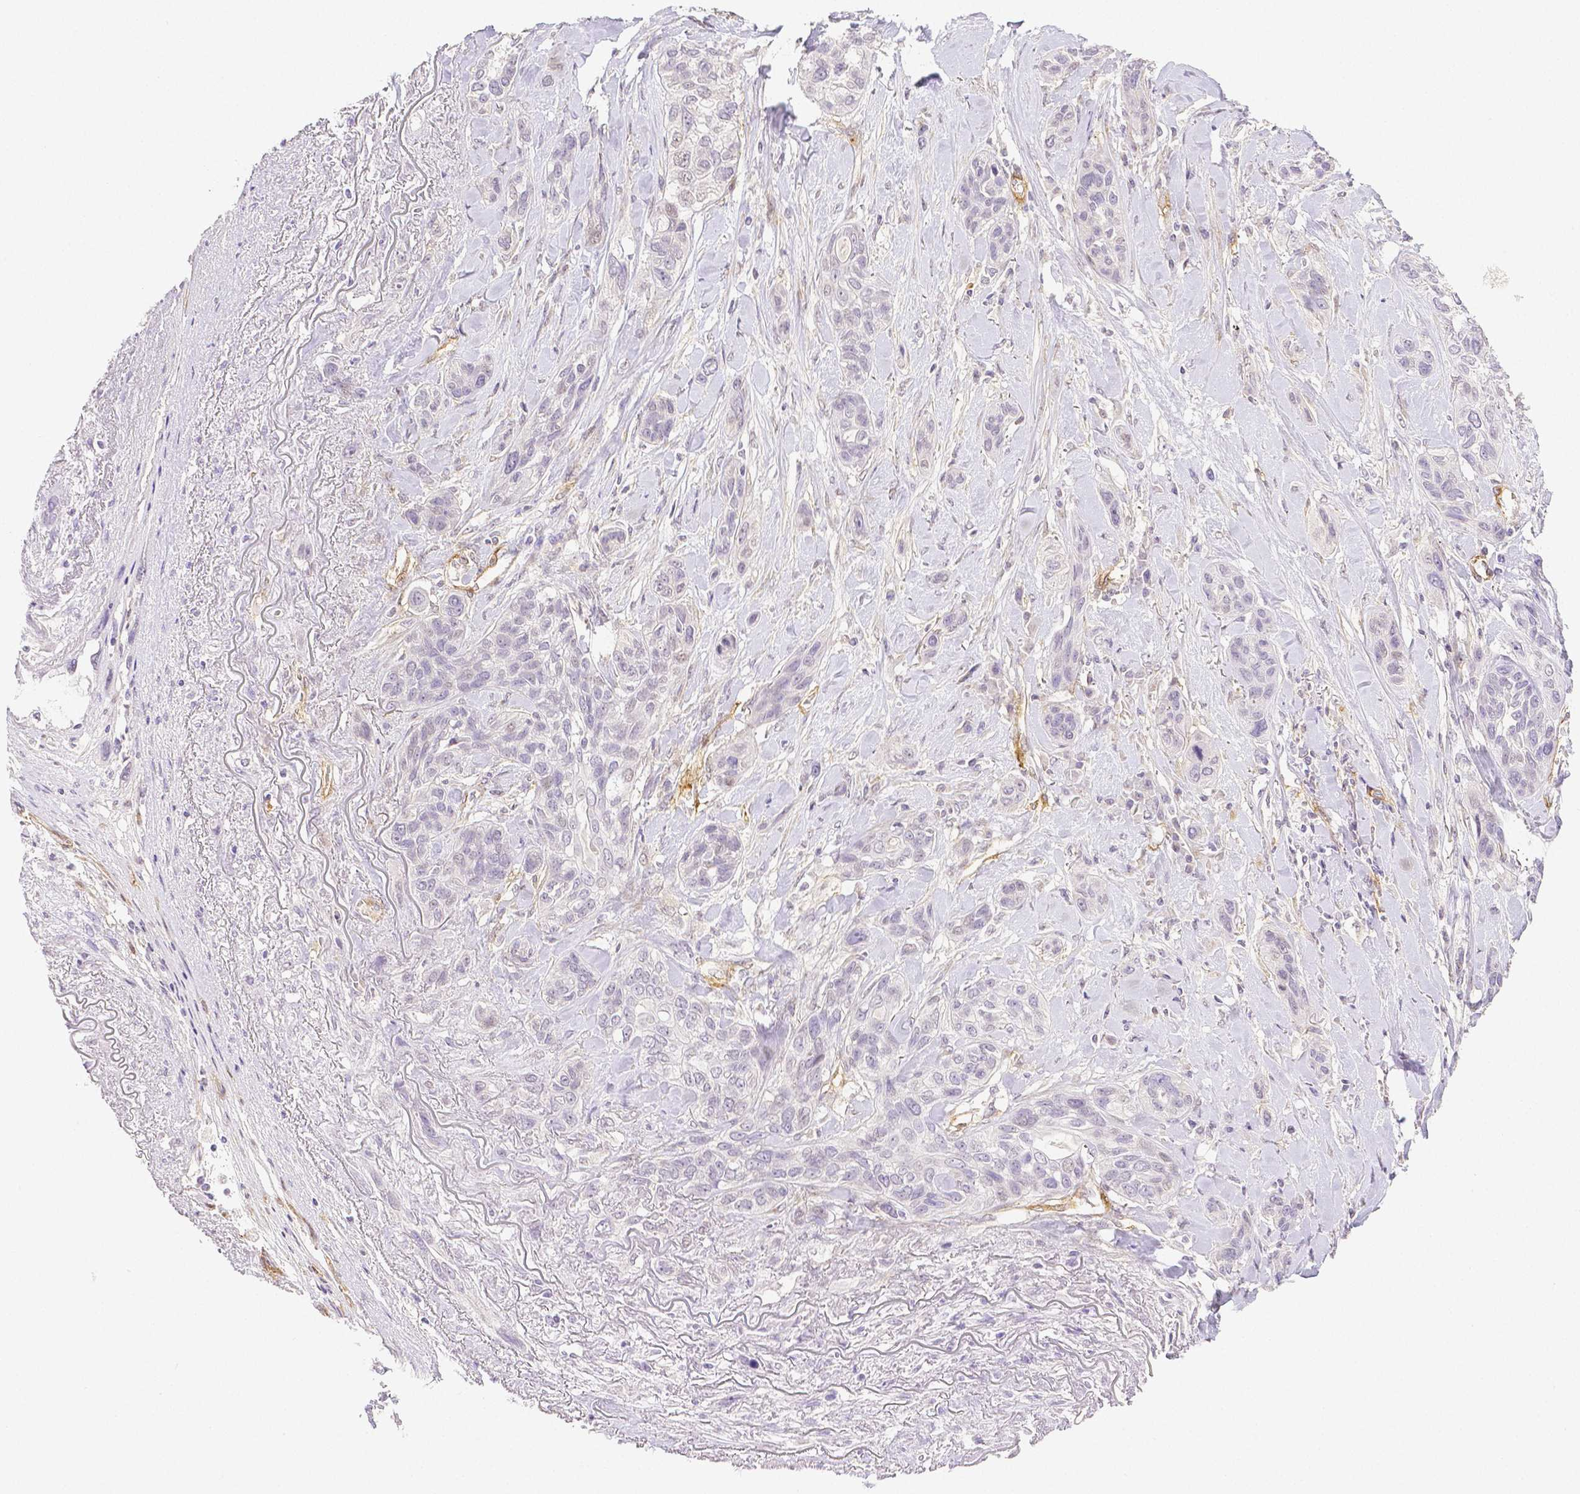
{"staining": {"intensity": "negative", "quantity": "none", "location": "none"}, "tissue": "lung cancer", "cell_type": "Tumor cells", "image_type": "cancer", "snomed": [{"axis": "morphology", "description": "Squamous cell carcinoma, NOS"}, {"axis": "topography", "description": "Lung"}], "caption": "Protein analysis of squamous cell carcinoma (lung) displays no significant positivity in tumor cells. (DAB immunohistochemistry, high magnification).", "gene": "THY1", "patient": {"sex": "female", "age": 70}}